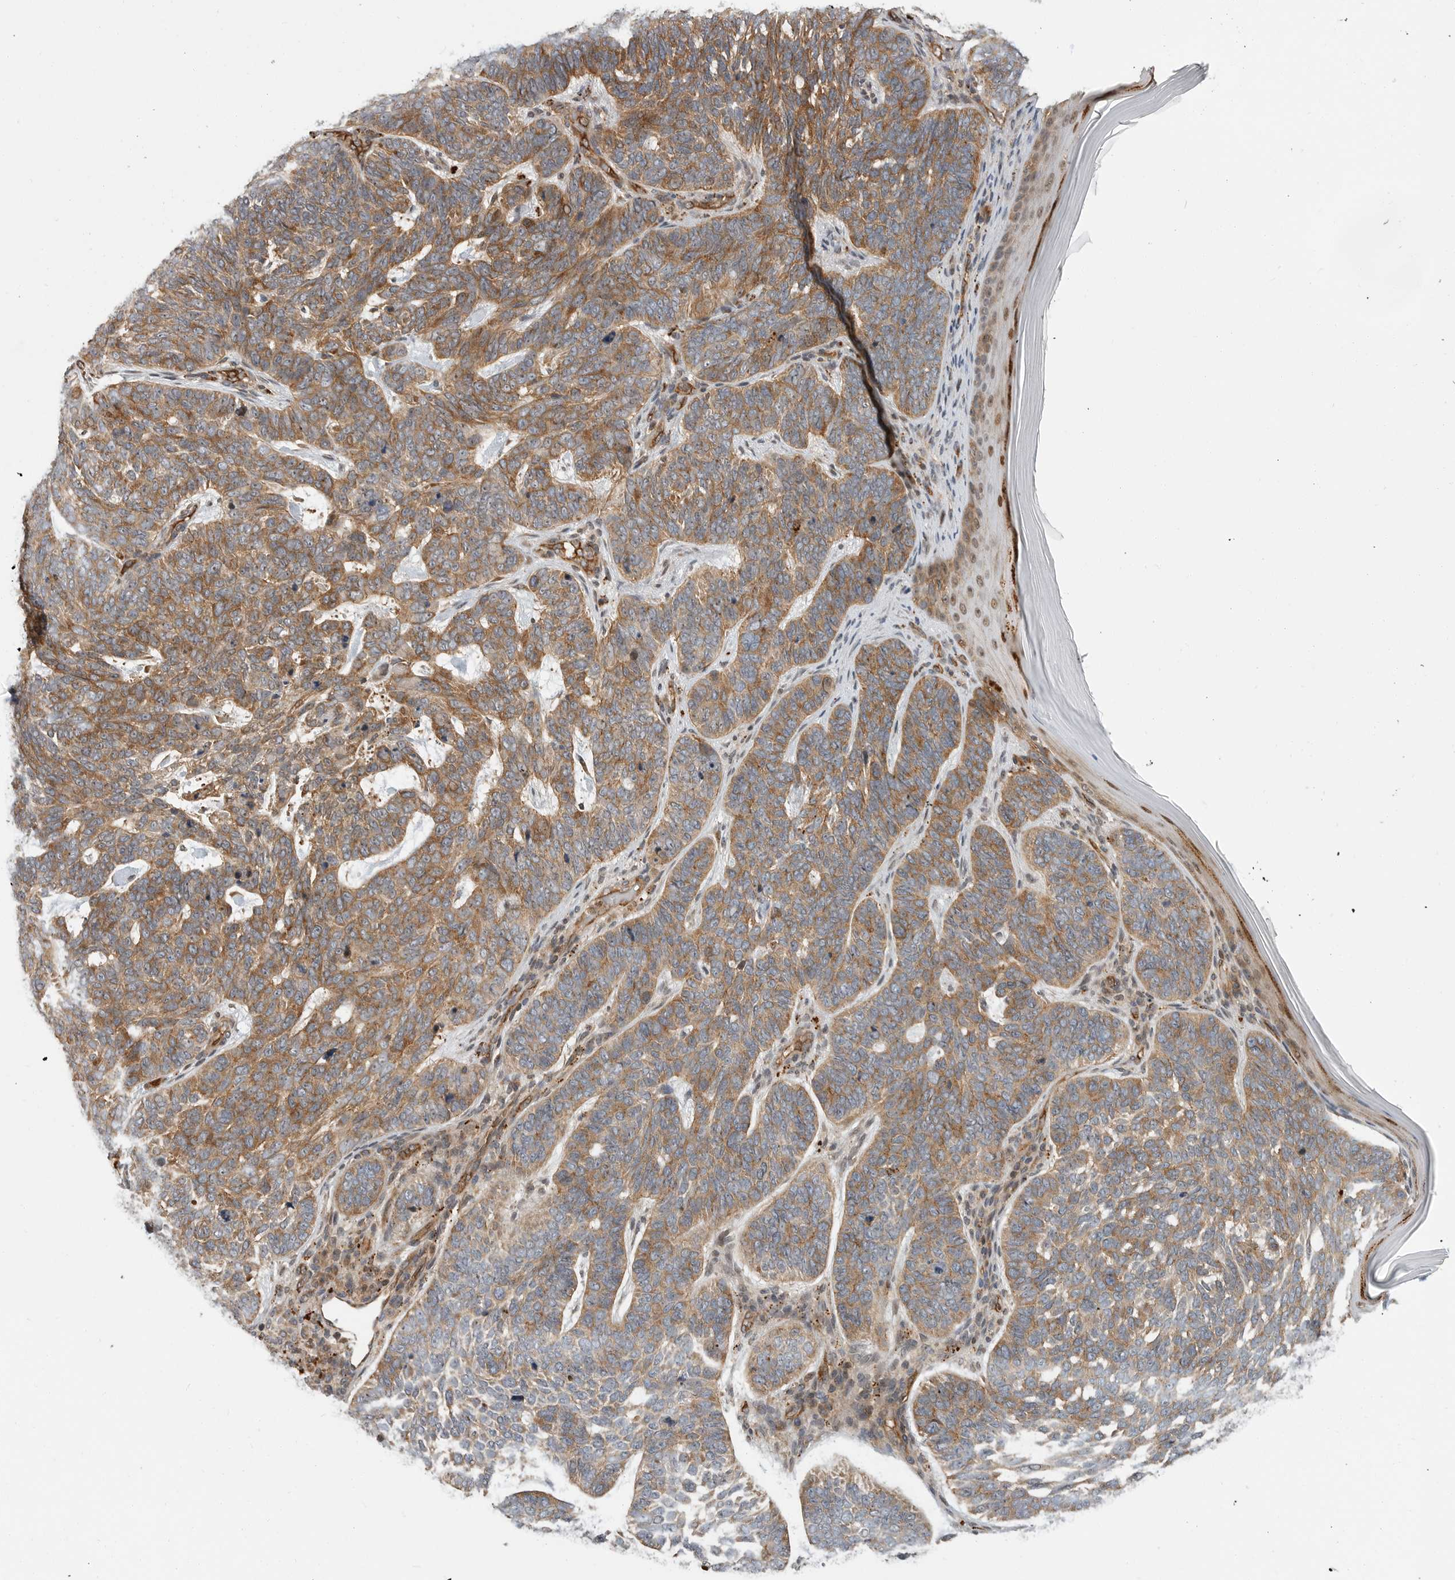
{"staining": {"intensity": "moderate", "quantity": ">75%", "location": "cytoplasmic/membranous"}, "tissue": "skin cancer", "cell_type": "Tumor cells", "image_type": "cancer", "snomed": [{"axis": "morphology", "description": "Basal cell carcinoma"}, {"axis": "topography", "description": "Skin"}], "caption": "This image displays immunohistochemistry staining of skin cancer (basal cell carcinoma), with medium moderate cytoplasmic/membranous expression in about >75% of tumor cells.", "gene": "STRAP", "patient": {"sex": "female", "age": 85}}